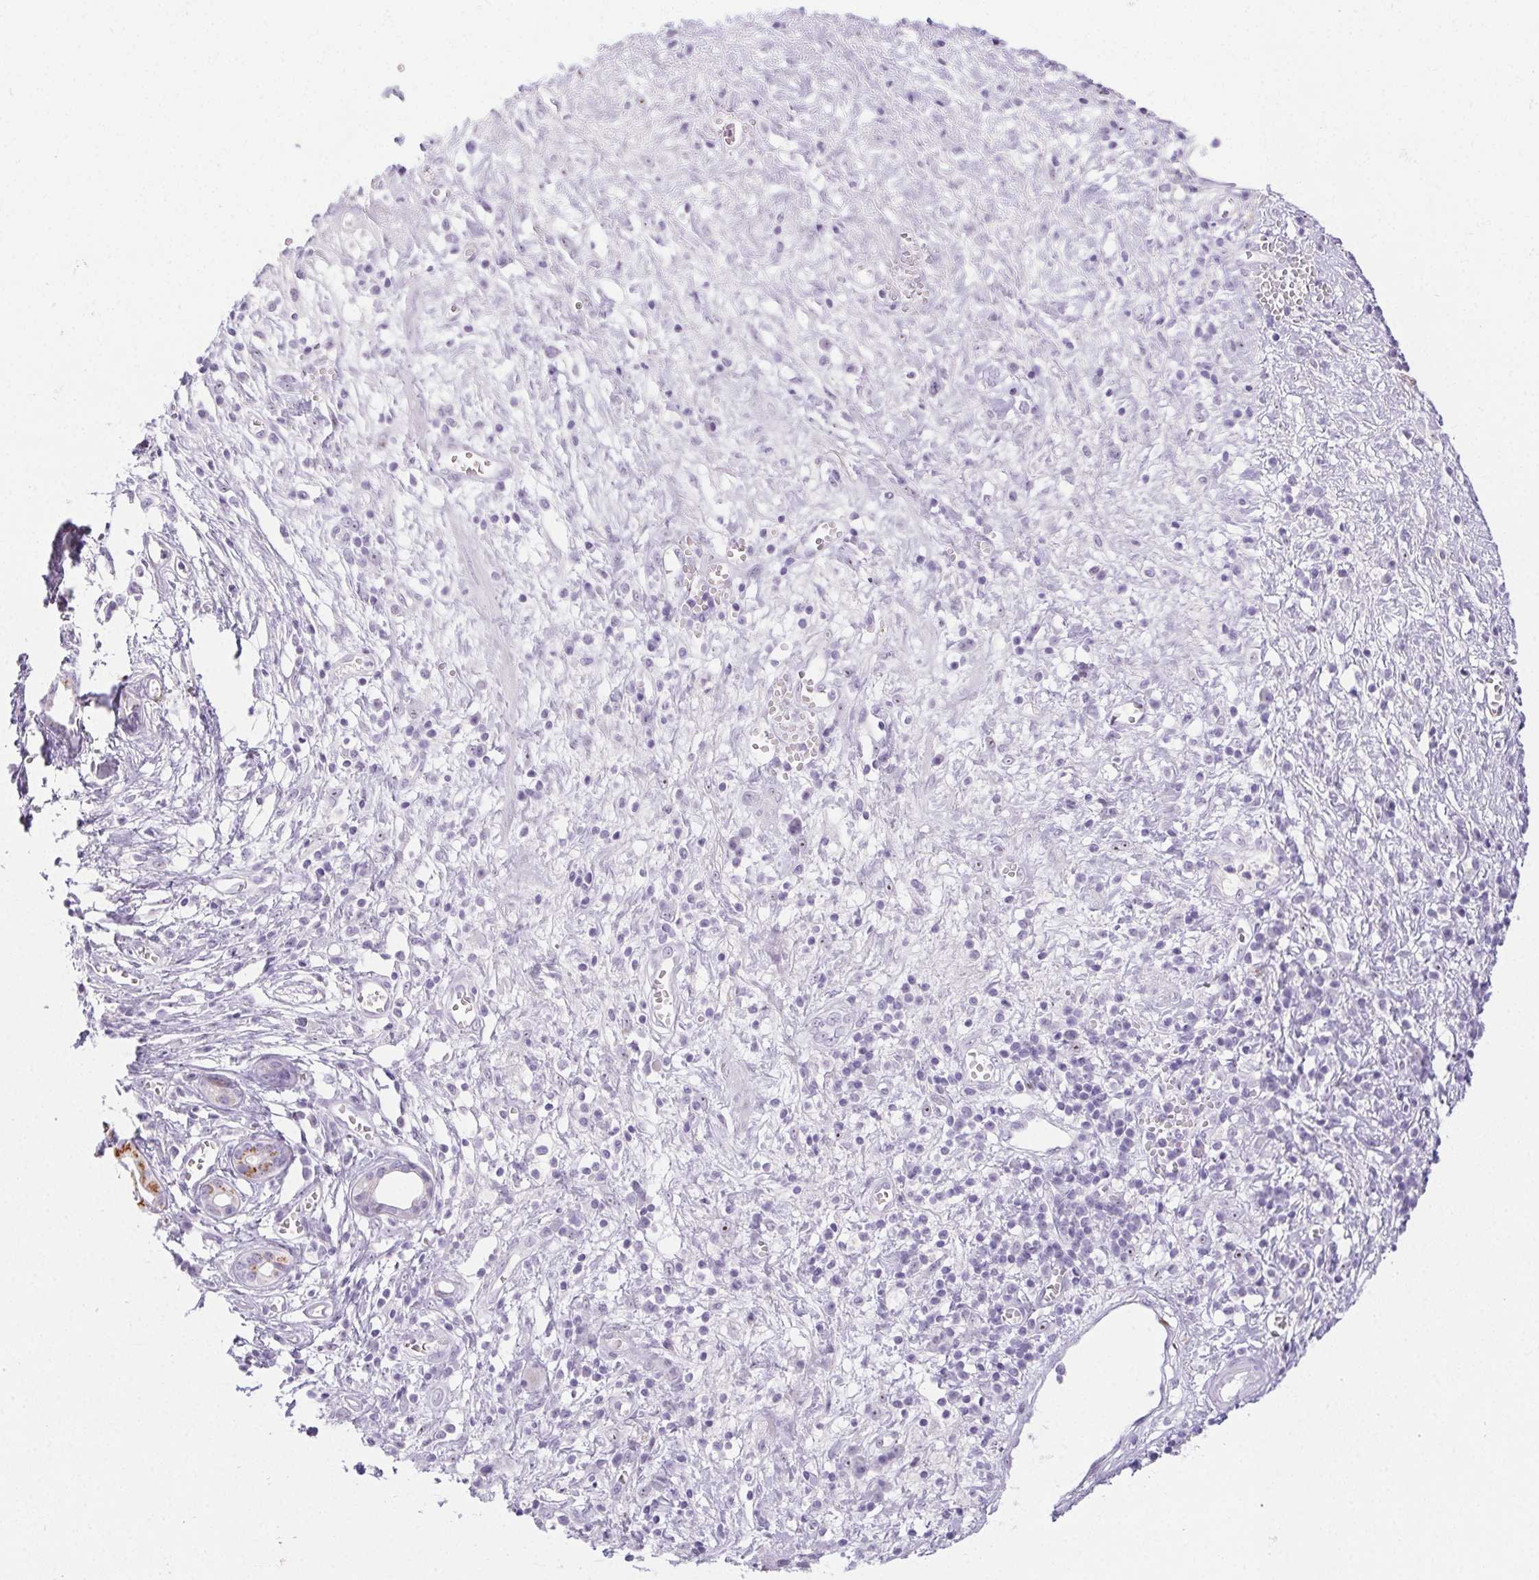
{"staining": {"intensity": "moderate", "quantity": "<25%", "location": "cytoplasmic/membranous"}, "tissue": "pancreatic cancer", "cell_type": "Tumor cells", "image_type": "cancer", "snomed": [{"axis": "morphology", "description": "Adenocarcinoma, NOS"}, {"axis": "topography", "description": "Pancreas"}], "caption": "Immunohistochemistry (IHC) of adenocarcinoma (pancreatic) reveals low levels of moderate cytoplasmic/membranous positivity in about <25% of tumor cells.", "gene": "ST8SIA3", "patient": {"sex": "female", "age": 73}}